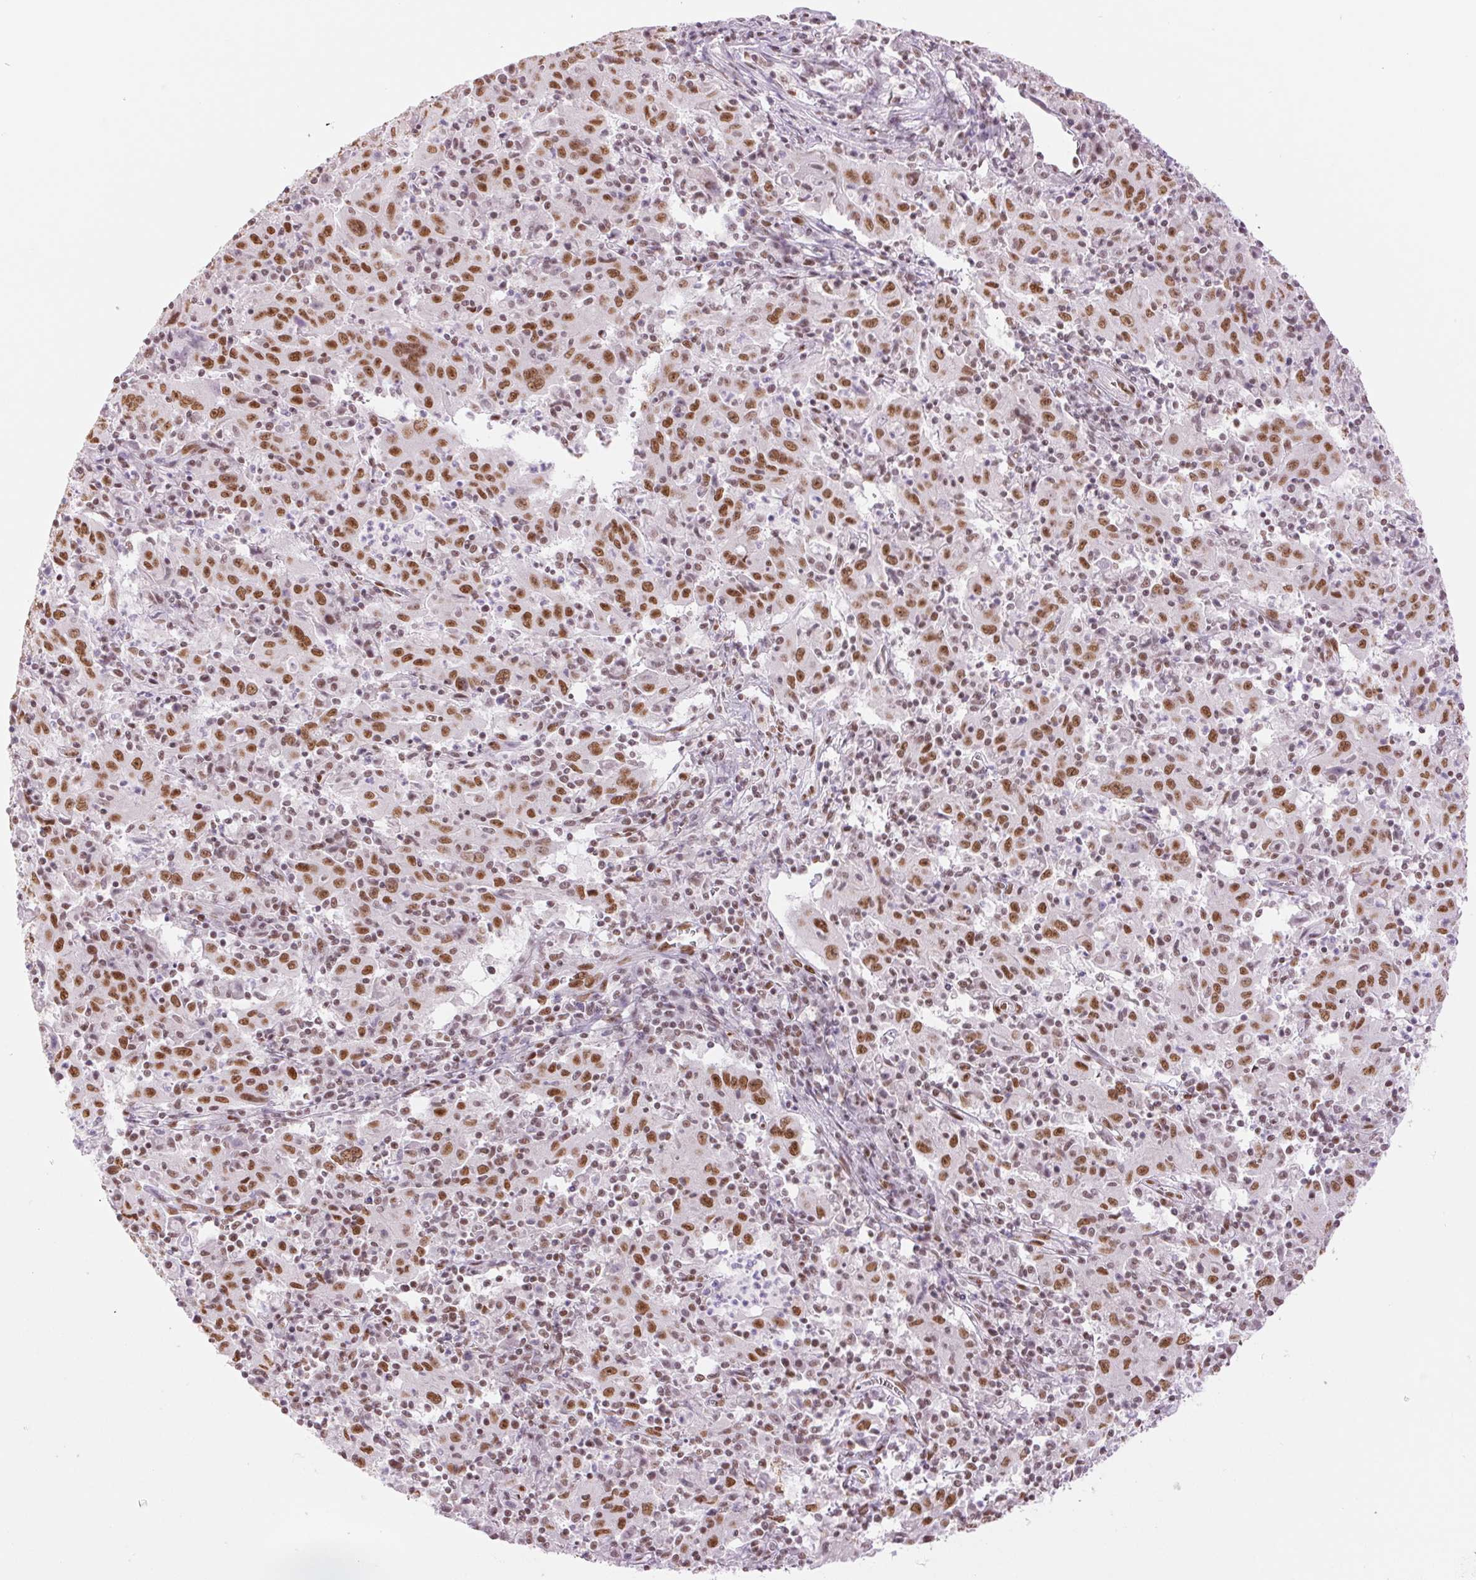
{"staining": {"intensity": "moderate", "quantity": ">75%", "location": "nuclear"}, "tissue": "pancreatic cancer", "cell_type": "Tumor cells", "image_type": "cancer", "snomed": [{"axis": "morphology", "description": "Adenocarcinoma, NOS"}, {"axis": "topography", "description": "Pancreas"}], "caption": "Moderate nuclear expression for a protein is identified in about >75% of tumor cells of pancreatic cancer using immunohistochemistry (IHC).", "gene": "ZFR2", "patient": {"sex": "male", "age": 63}}